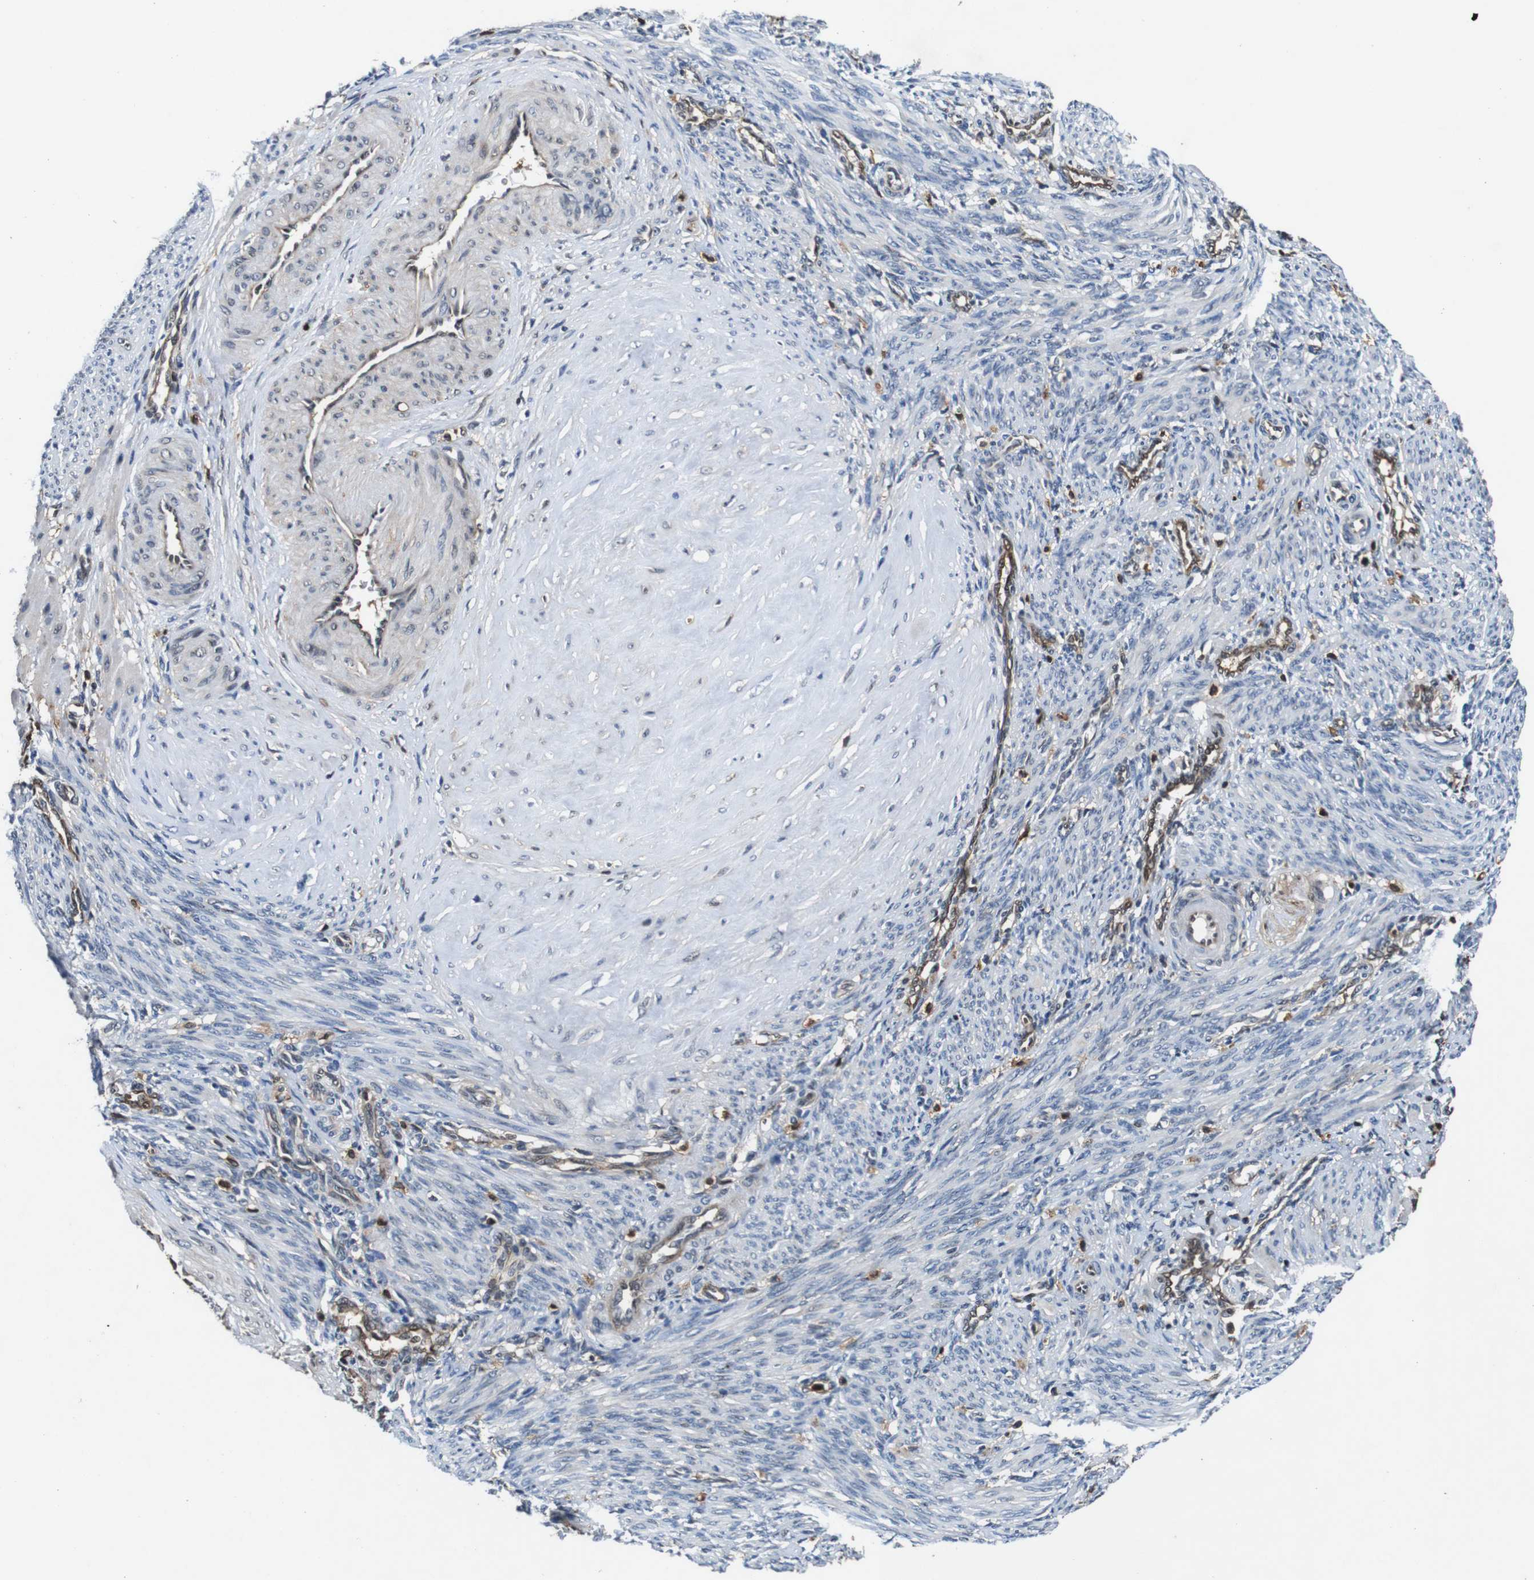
{"staining": {"intensity": "negative", "quantity": "none", "location": "none"}, "tissue": "smooth muscle", "cell_type": "Smooth muscle cells", "image_type": "normal", "snomed": [{"axis": "morphology", "description": "Normal tissue, NOS"}, {"axis": "topography", "description": "Endometrium"}], "caption": "The IHC image has no significant expression in smooth muscle cells of smooth muscle.", "gene": "ANXA1", "patient": {"sex": "female", "age": 33}}